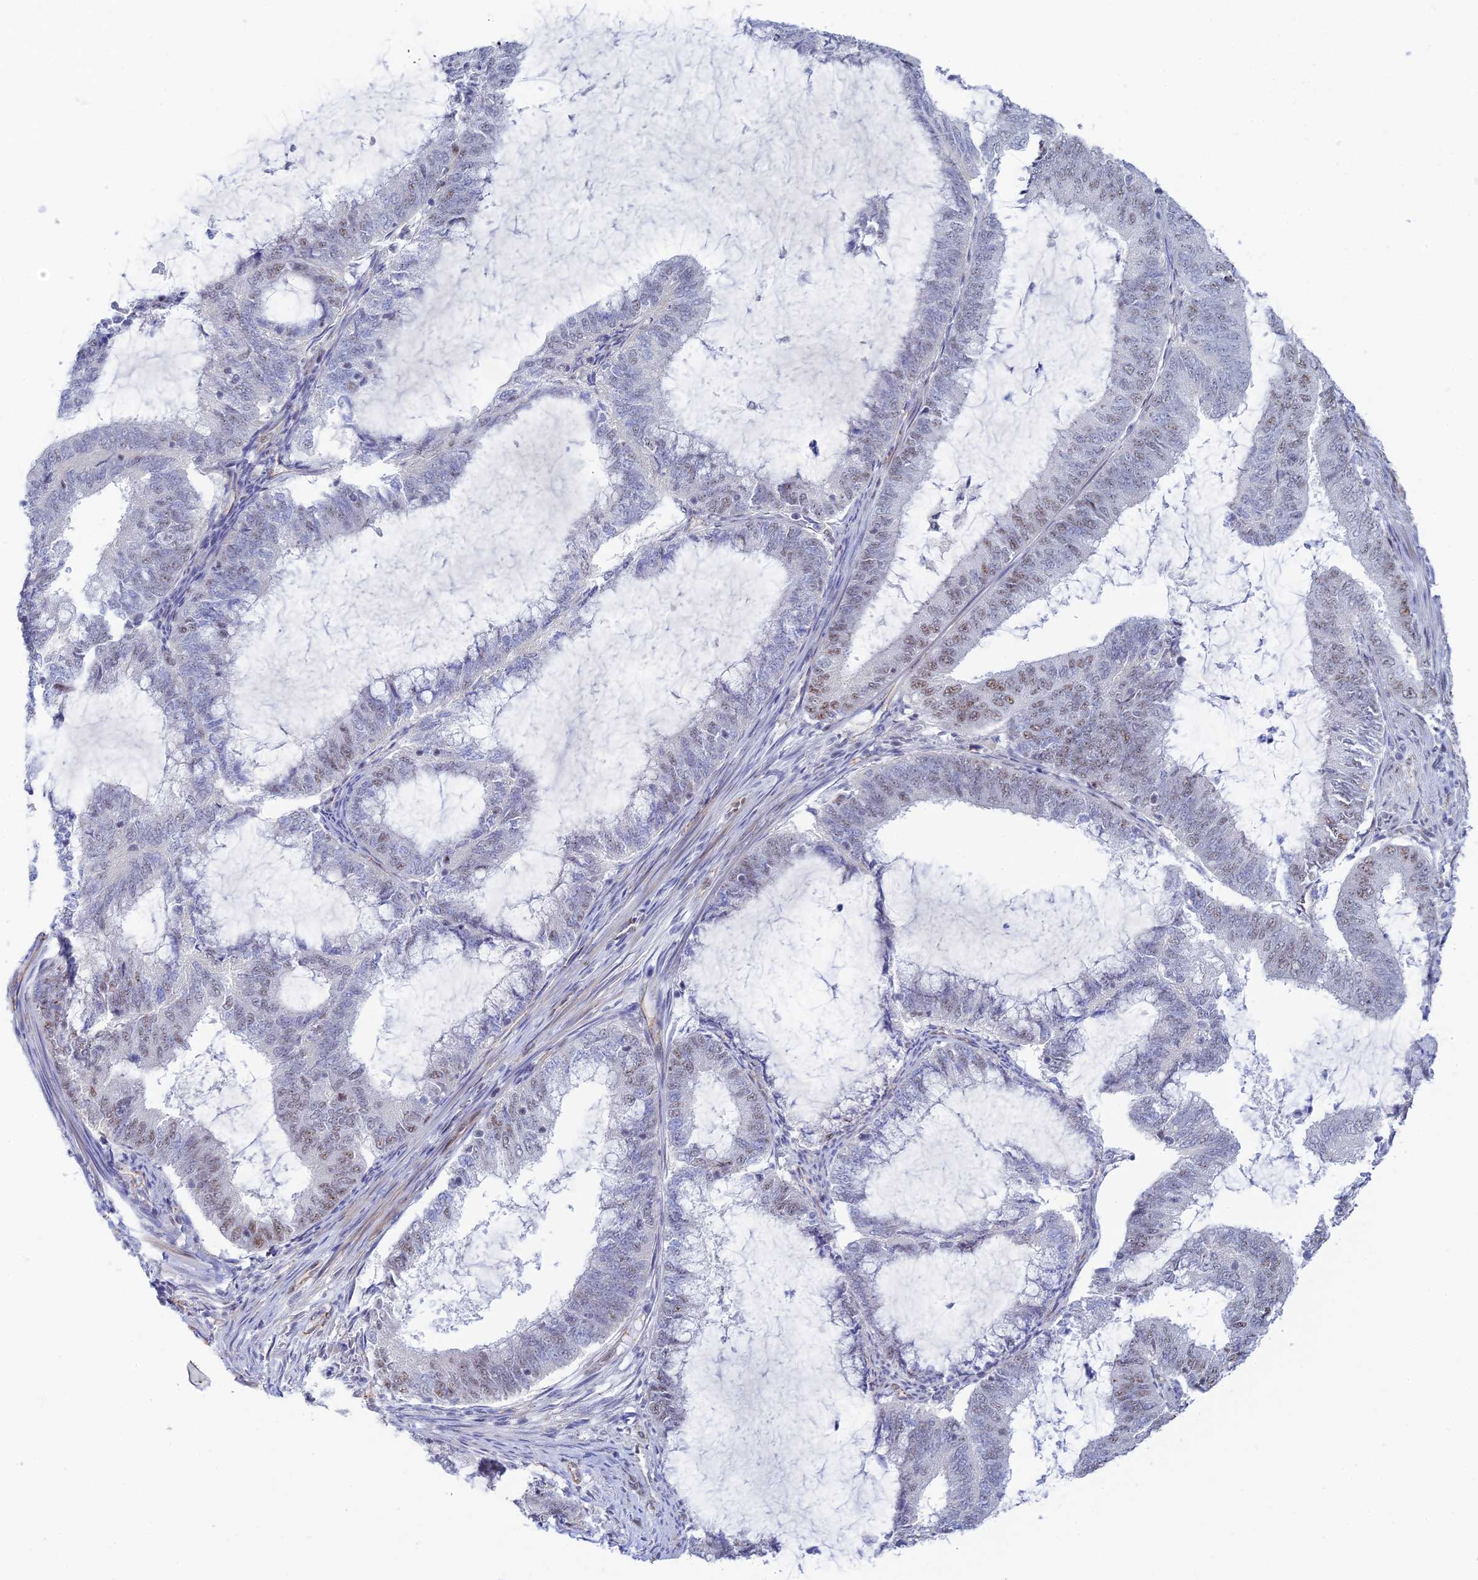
{"staining": {"intensity": "weak", "quantity": "25%-75%", "location": "nuclear"}, "tissue": "endometrial cancer", "cell_type": "Tumor cells", "image_type": "cancer", "snomed": [{"axis": "morphology", "description": "Adenocarcinoma, NOS"}, {"axis": "topography", "description": "Endometrium"}], "caption": "Immunohistochemistry staining of endometrial cancer, which demonstrates low levels of weak nuclear staining in approximately 25%-75% of tumor cells indicating weak nuclear protein expression. The staining was performed using DAB (brown) for protein detection and nuclei were counterstained in hematoxylin (blue).", "gene": "CFAP92", "patient": {"sex": "female", "age": 51}}